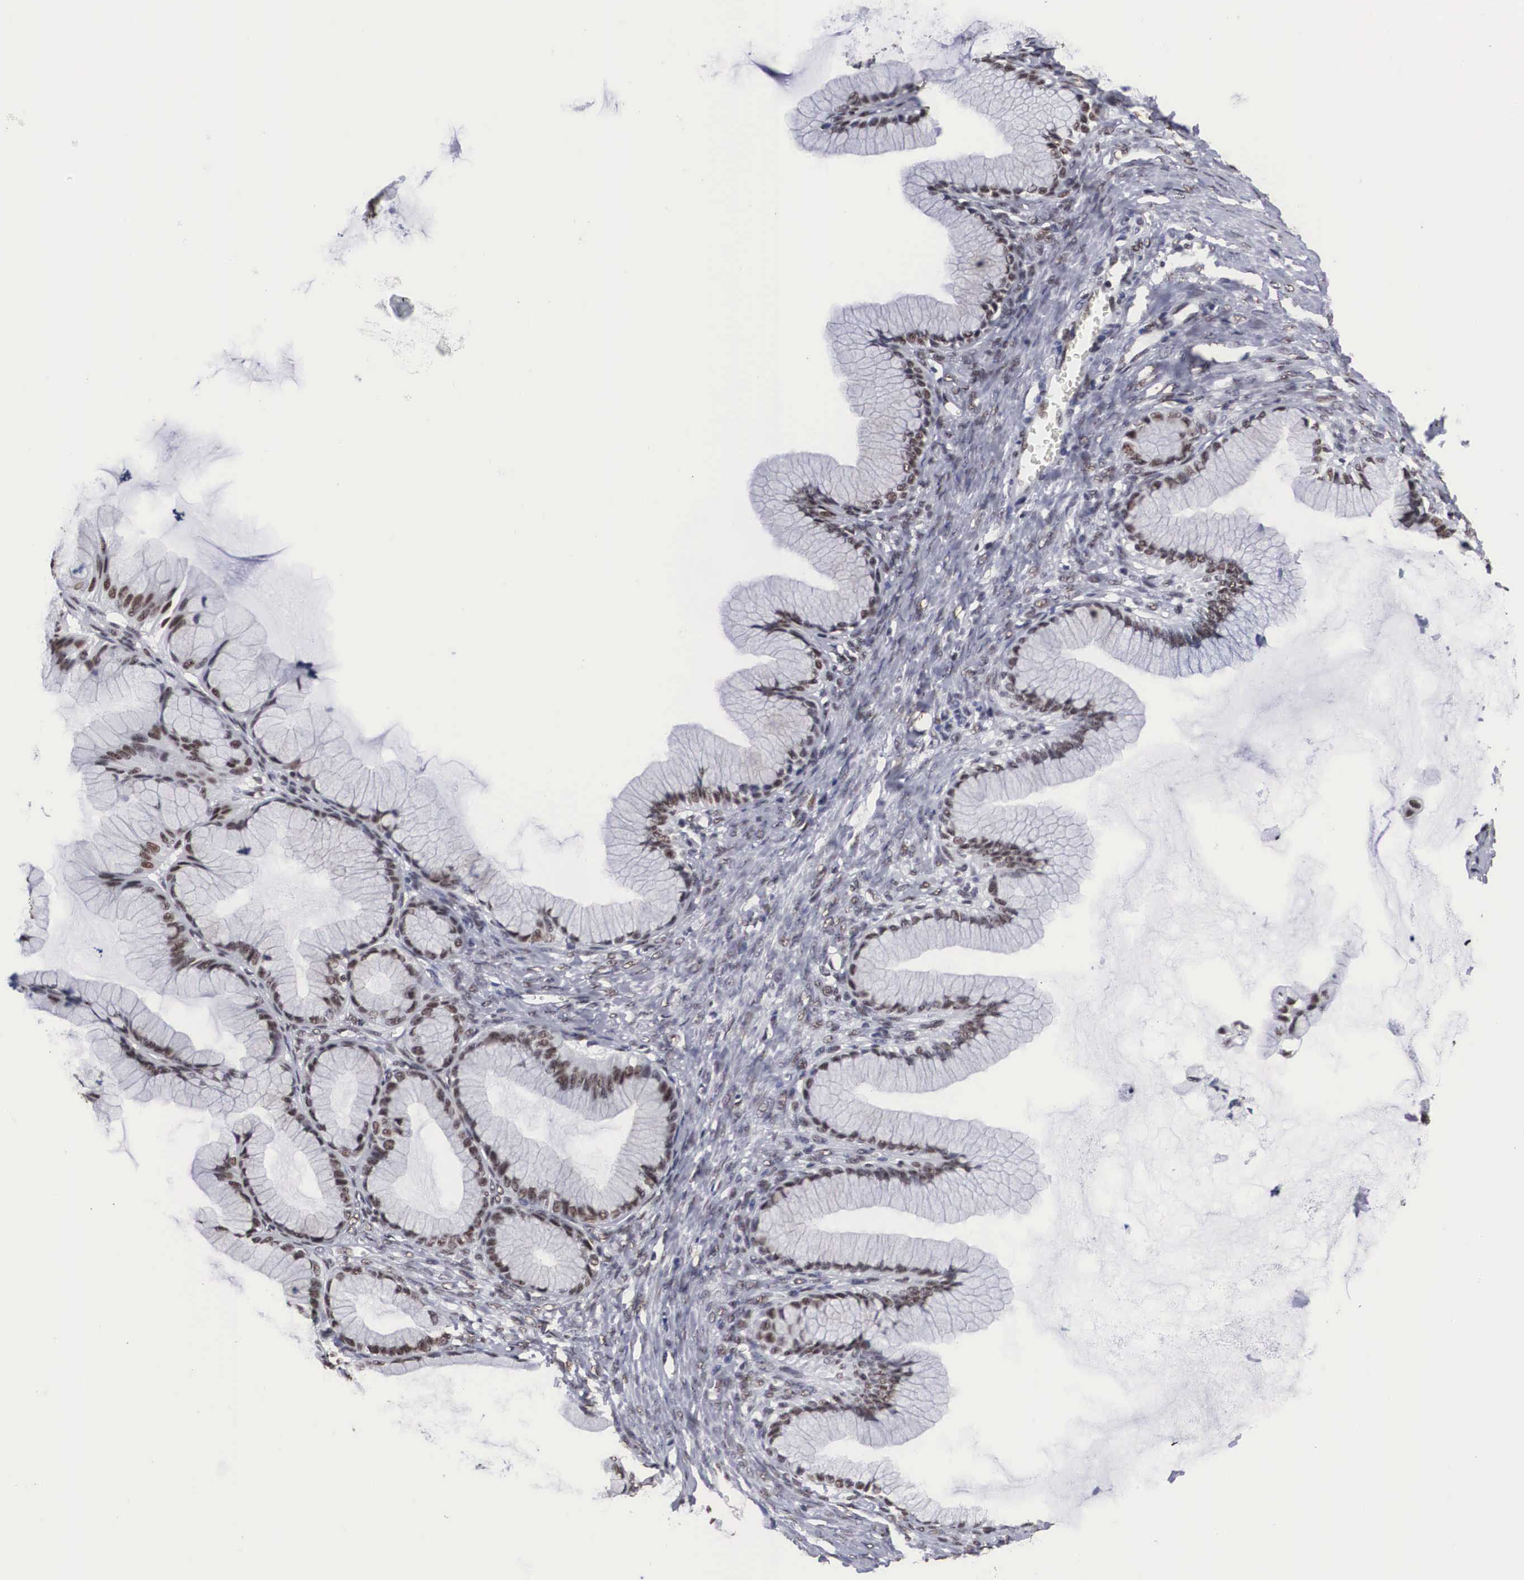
{"staining": {"intensity": "weak", "quantity": "25%-75%", "location": "nuclear"}, "tissue": "ovarian cancer", "cell_type": "Tumor cells", "image_type": "cancer", "snomed": [{"axis": "morphology", "description": "Cystadenocarcinoma, mucinous, NOS"}, {"axis": "topography", "description": "Ovary"}], "caption": "A micrograph of ovarian cancer stained for a protein reveals weak nuclear brown staining in tumor cells.", "gene": "ACIN1", "patient": {"sex": "female", "age": 41}}